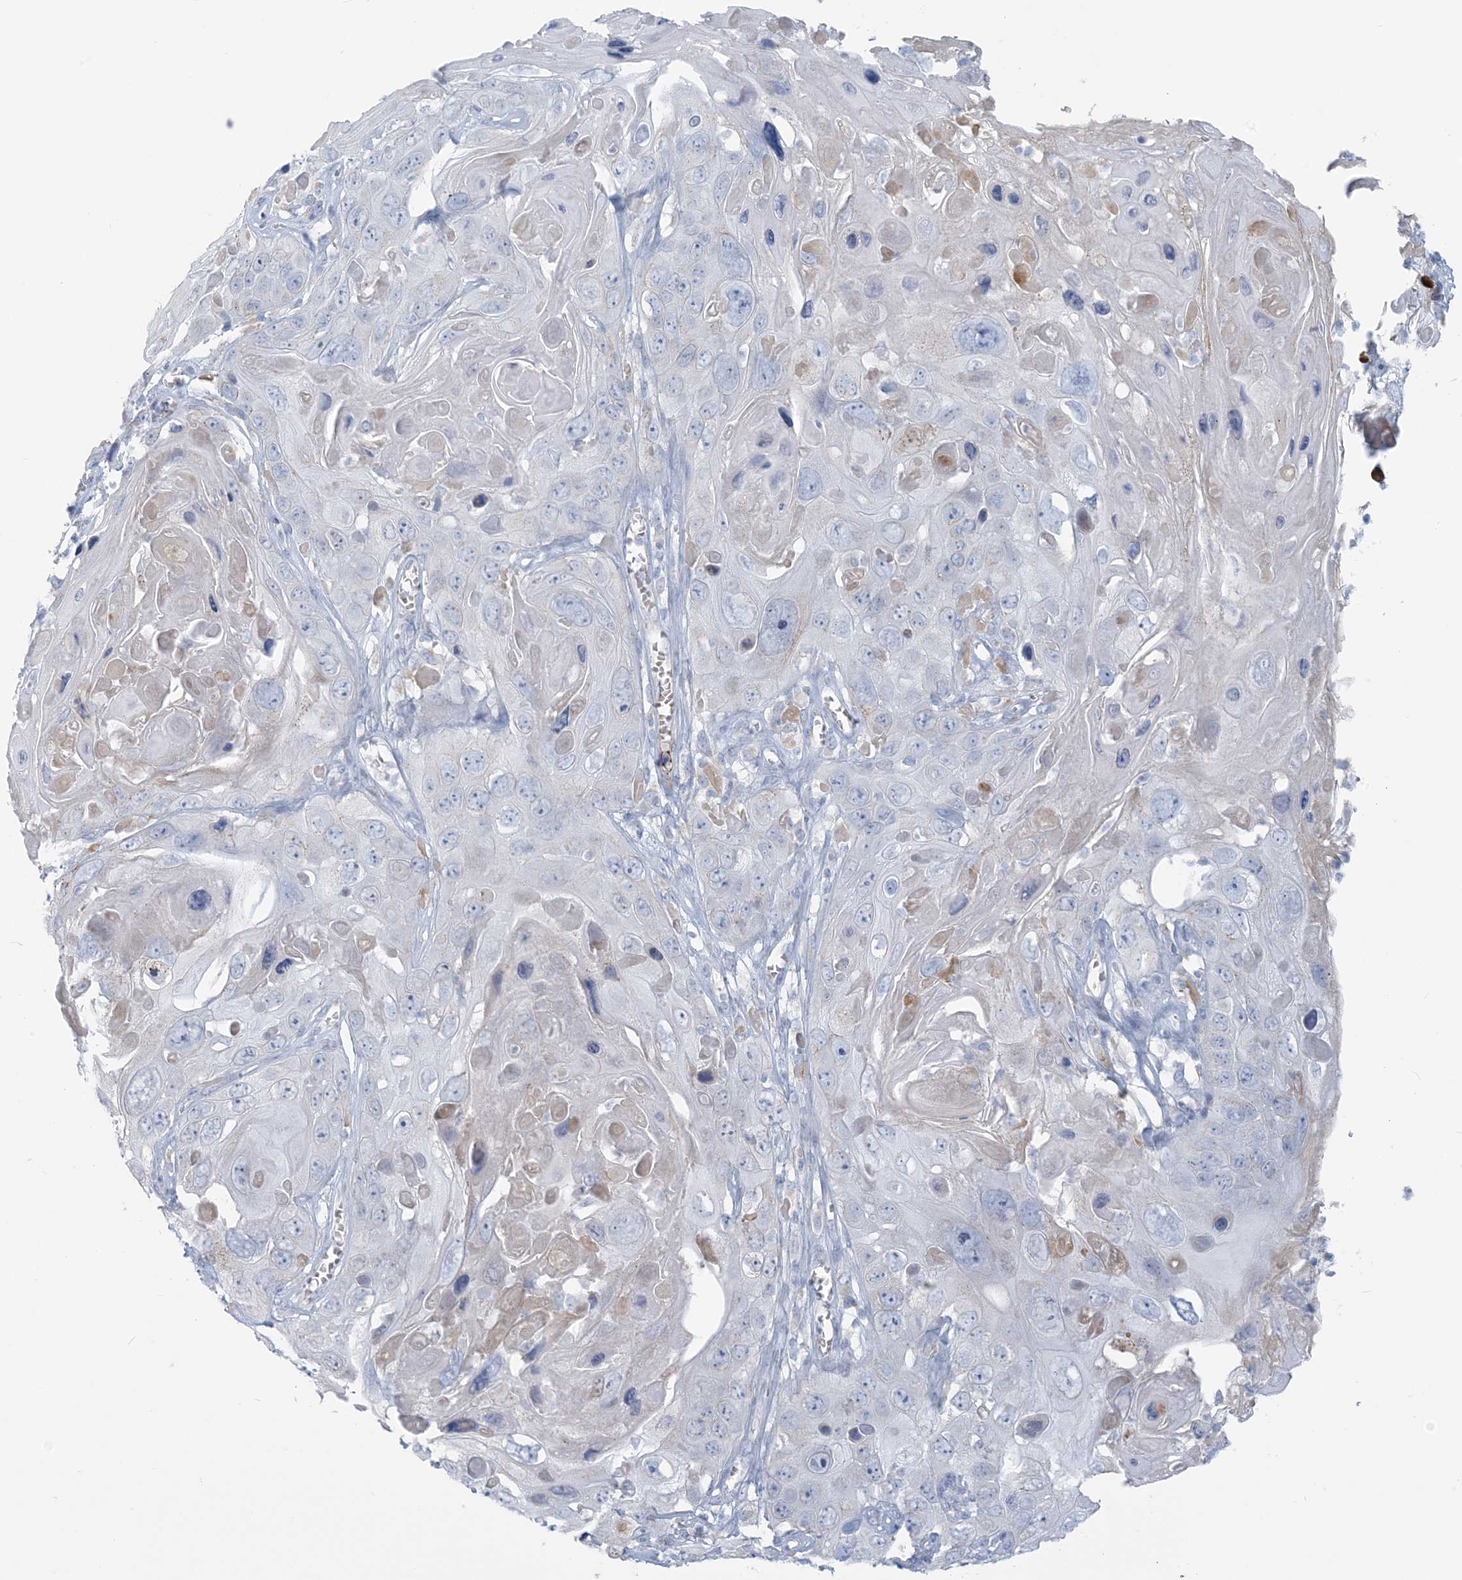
{"staining": {"intensity": "negative", "quantity": "none", "location": "none"}, "tissue": "skin cancer", "cell_type": "Tumor cells", "image_type": "cancer", "snomed": [{"axis": "morphology", "description": "Squamous cell carcinoma, NOS"}, {"axis": "topography", "description": "Skin"}], "caption": "DAB (3,3'-diaminobenzidine) immunohistochemical staining of human squamous cell carcinoma (skin) reveals no significant positivity in tumor cells.", "gene": "SCML1", "patient": {"sex": "male", "age": 55}}